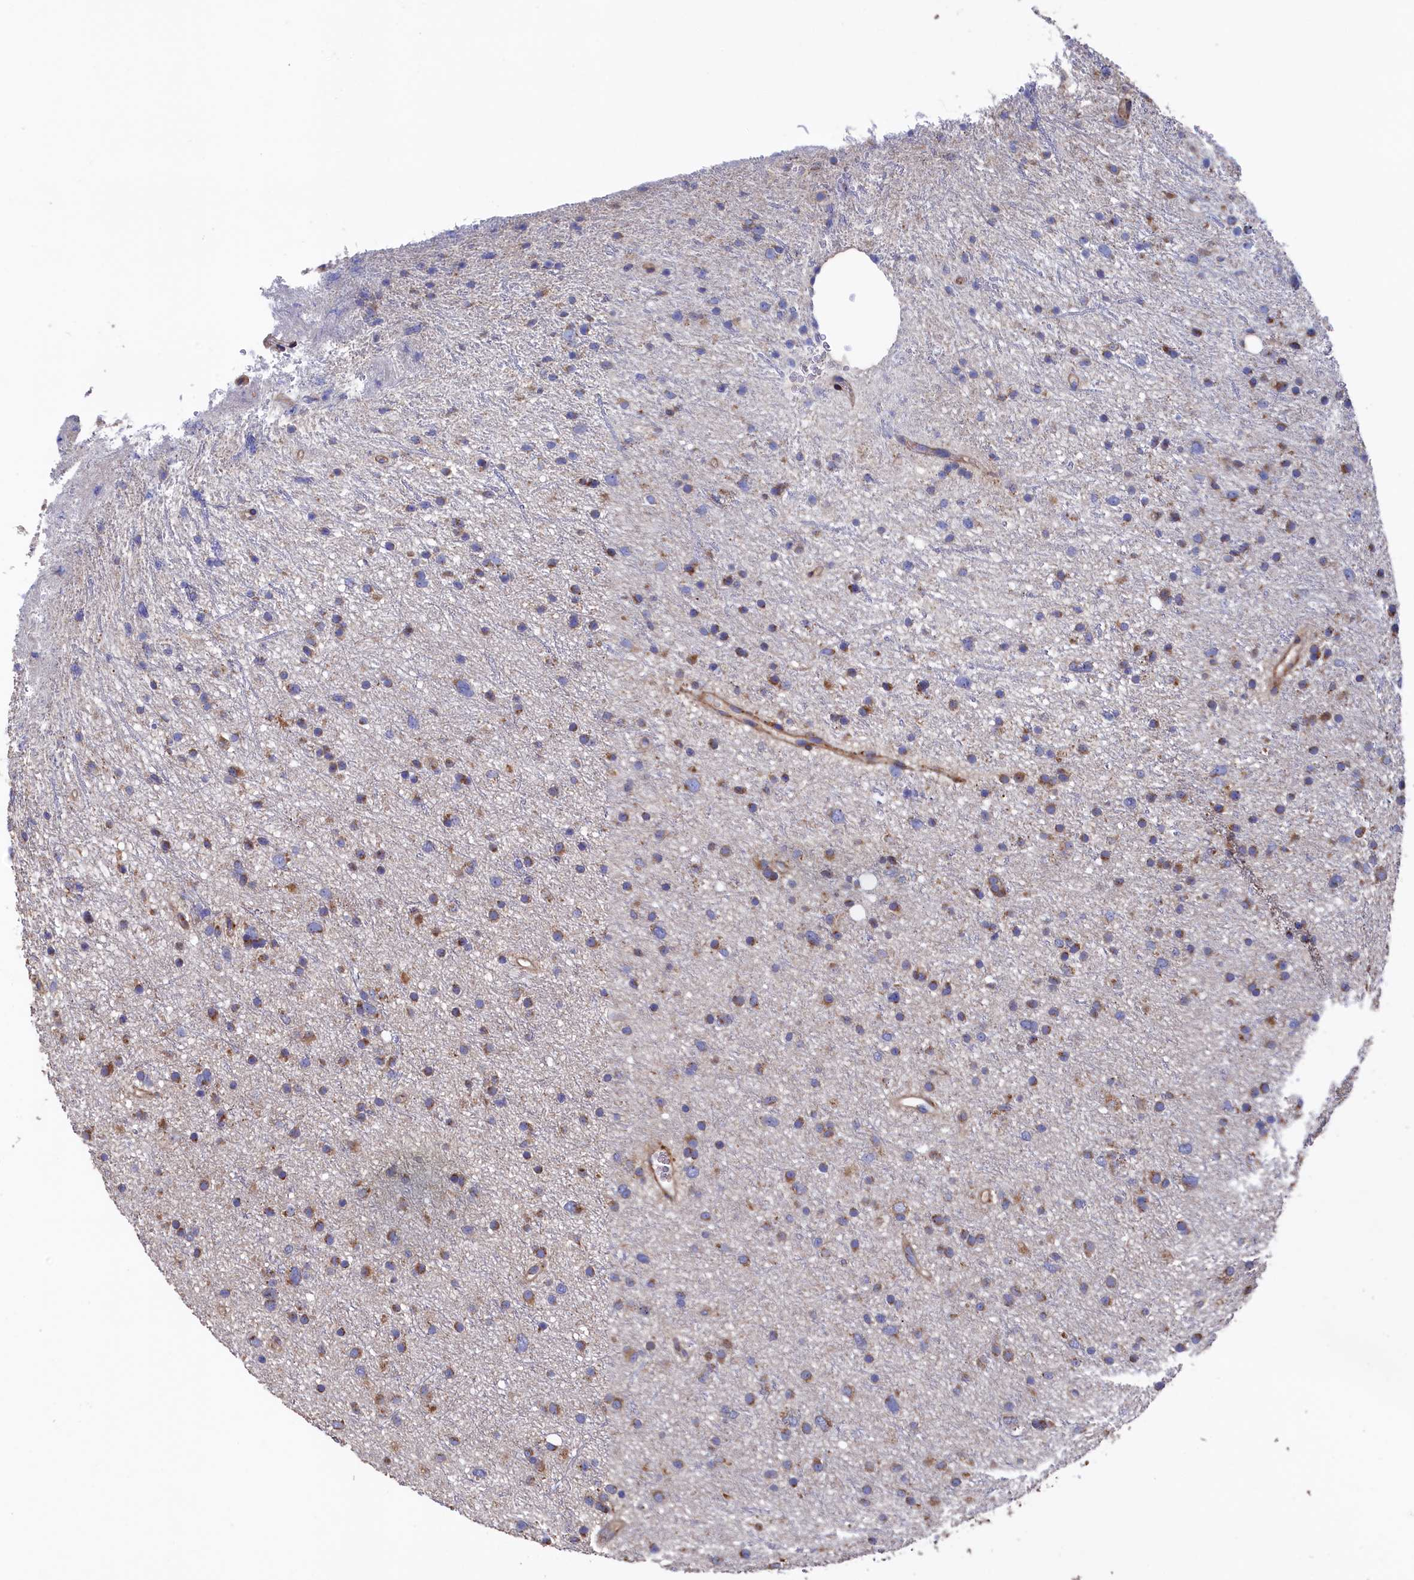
{"staining": {"intensity": "moderate", "quantity": "25%-75%", "location": "cytoplasmic/membranous"}, "tissue": "glioma", "cell_type": "Tumor cells", "image_type": "cancer", "snomed": [{"axis": "morphology", "description": "Glioma, malignant, Low grade"}, {"axis": "topography", "description": "Cerebral cortex"}], "caption": "Glioma stained for a protein (brown) displays moderate cytoplasmic/membranous positive positivity in about 25%-75% of tumor cells.", "gene": "PRRC1", "patient": {"sex": "female", "age": 39}}